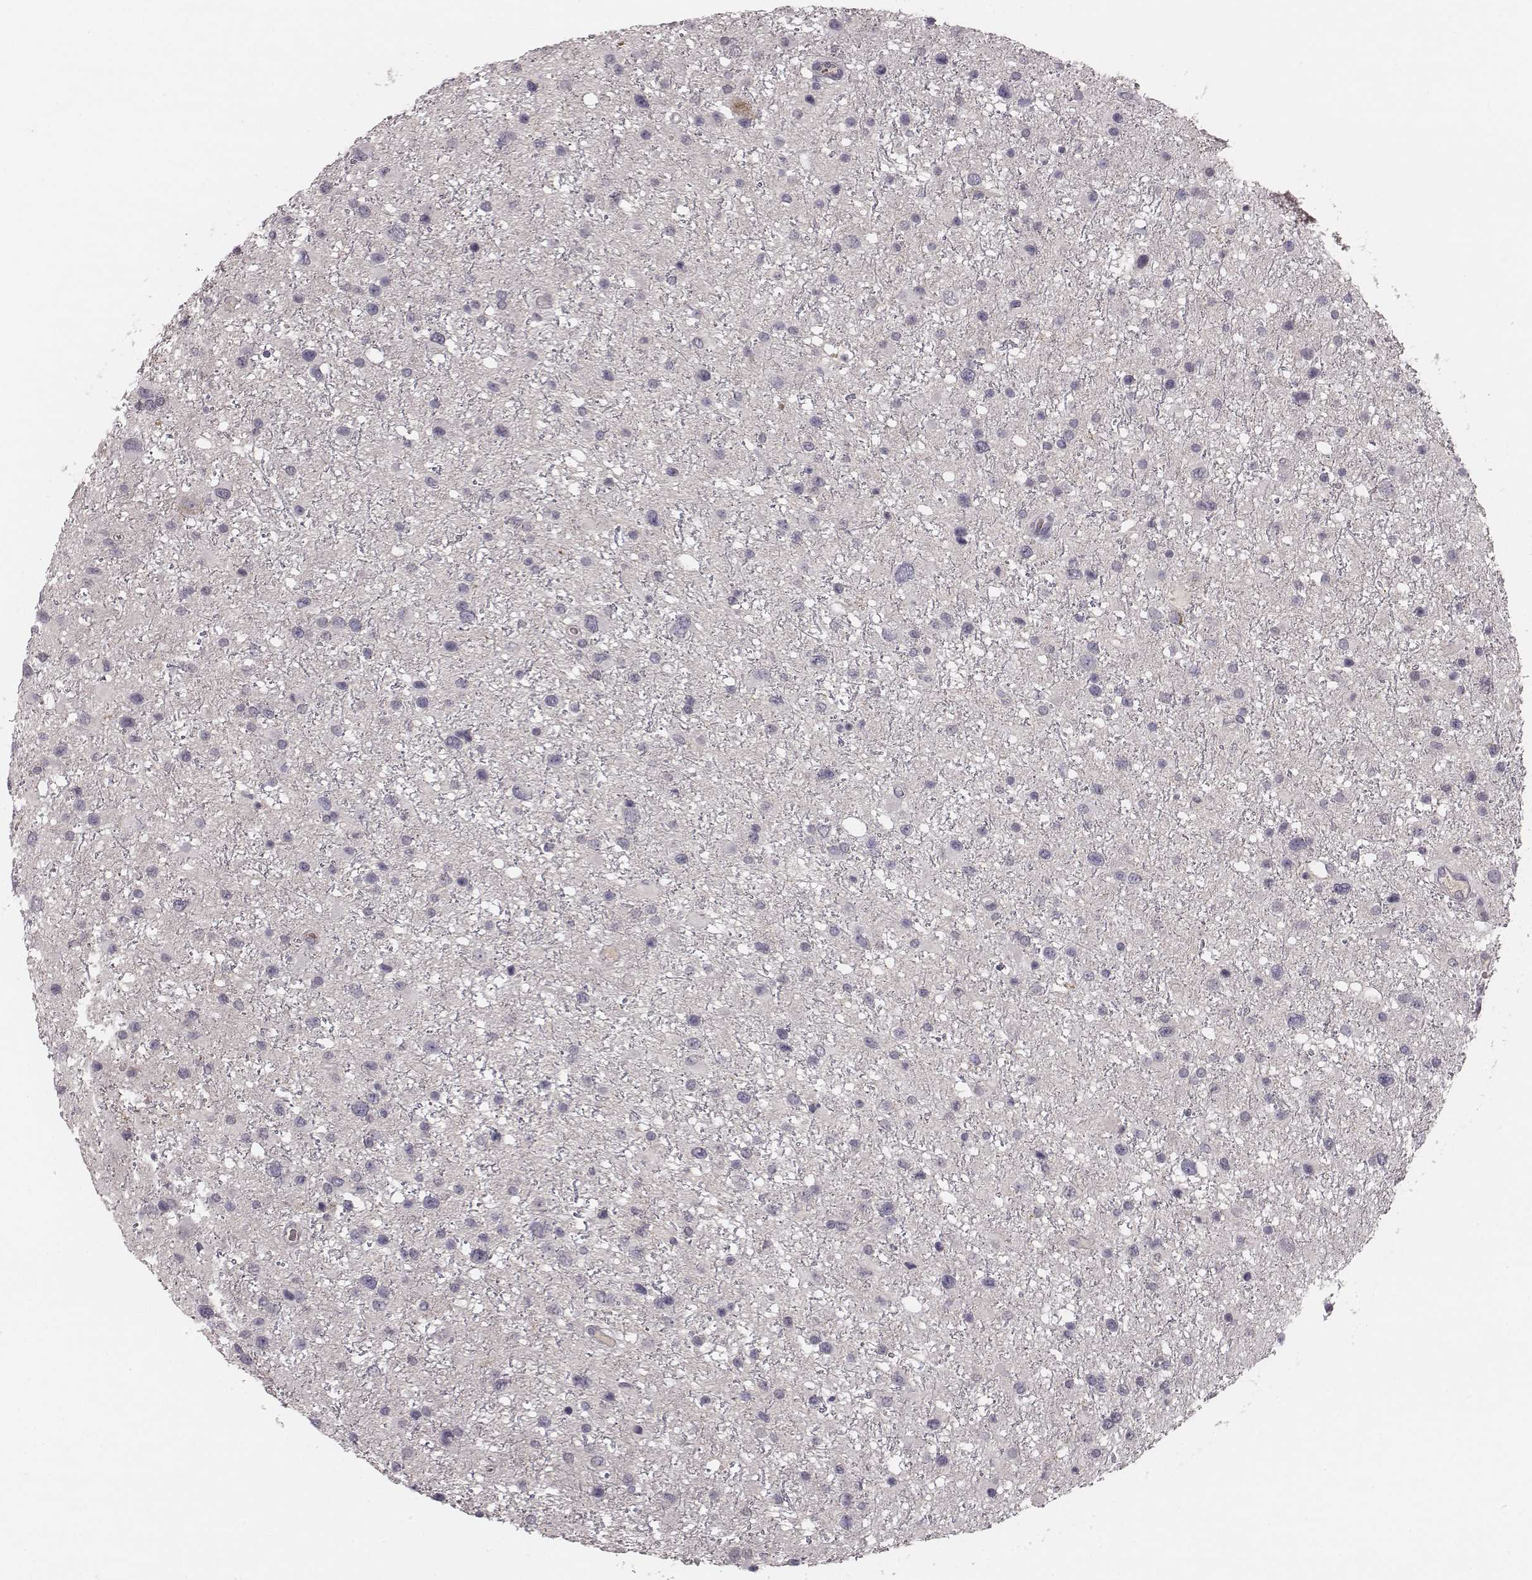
{"staining": {"intensity": "negative", "quantity": "none", "location": "none"}, "tissue": "glioma", "cell_type": "Tumor cells", "image_type": "cancer", "snomed": [{"axis": "morphology", "description": "Glioma, malignant, Low grade"}, {"axis": "topography", "description": "Brain"}], "caption": "IHC photomicrograph of neoplastic tissue: malignant glioma (low-grade) stained with DAB (3,3'-diaminobenzidine) shows no significant protein staining in tumor cells.", "gene": "TLX3", "patient": {"sex": "female", "age": 32}}